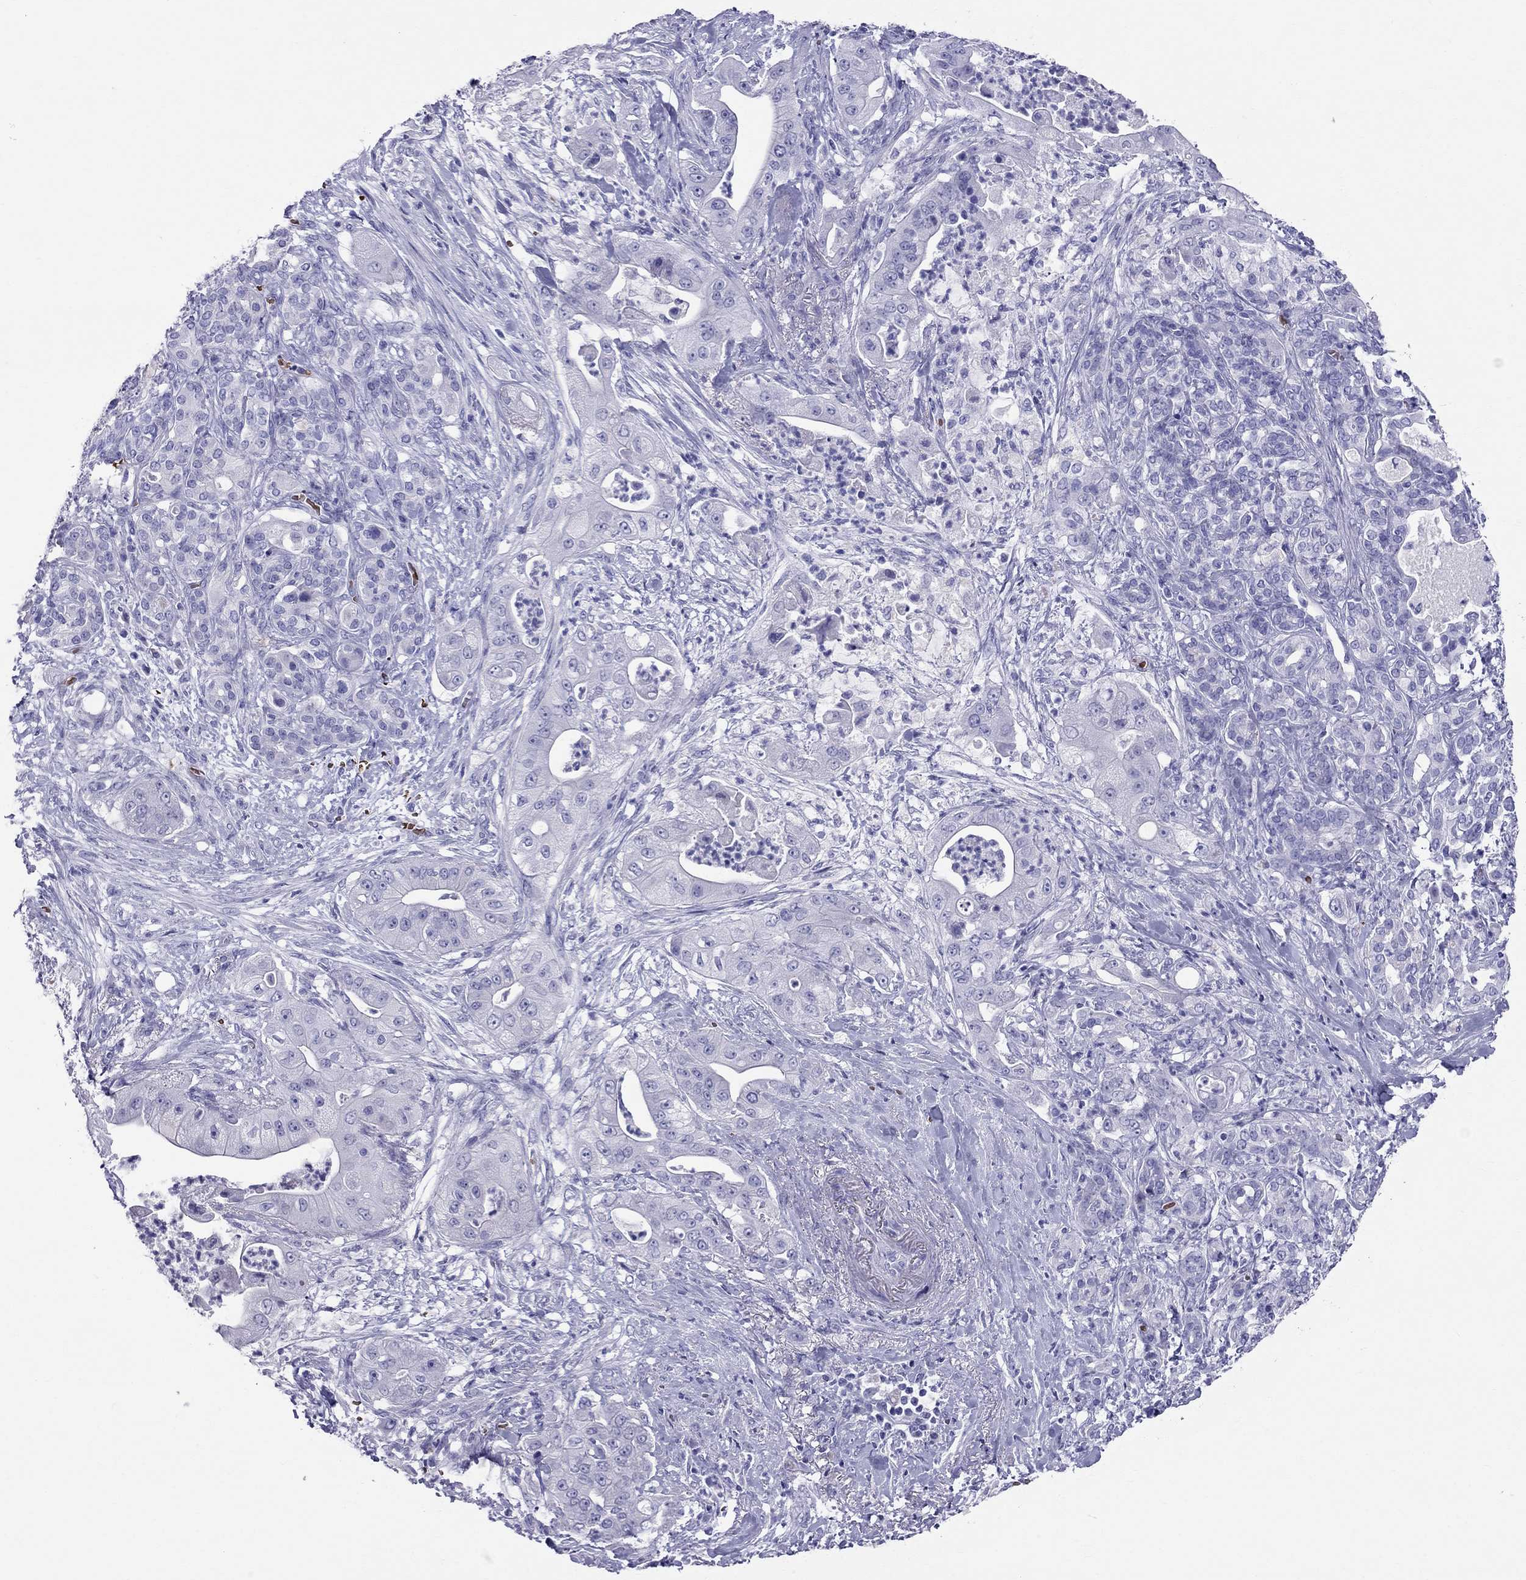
{"staining": {"intensity": "negative", "quantity": "none", "location": "none"}, "tissue": "pancreatic cancer", "cell_type": "Tumor cells", "image_type": "cancer", "snomed": [{"axis": "morphology", "description": "Normal tissue, NOS"}, {"axis": "morphology", "description": "Inflammation, NOS"}, {"axis": "morphology", "description": "Adenocarcinoma, NOS"}, {"axis": "topography", "description": "Pancreas"}], "caption": "Immunohistochemical staining of adenocarcinoma (pancreatic) reveals no significant expression in tumor cells.", "gene": "DNAAF6", "patient": {"sex": "male", "age": 57}}